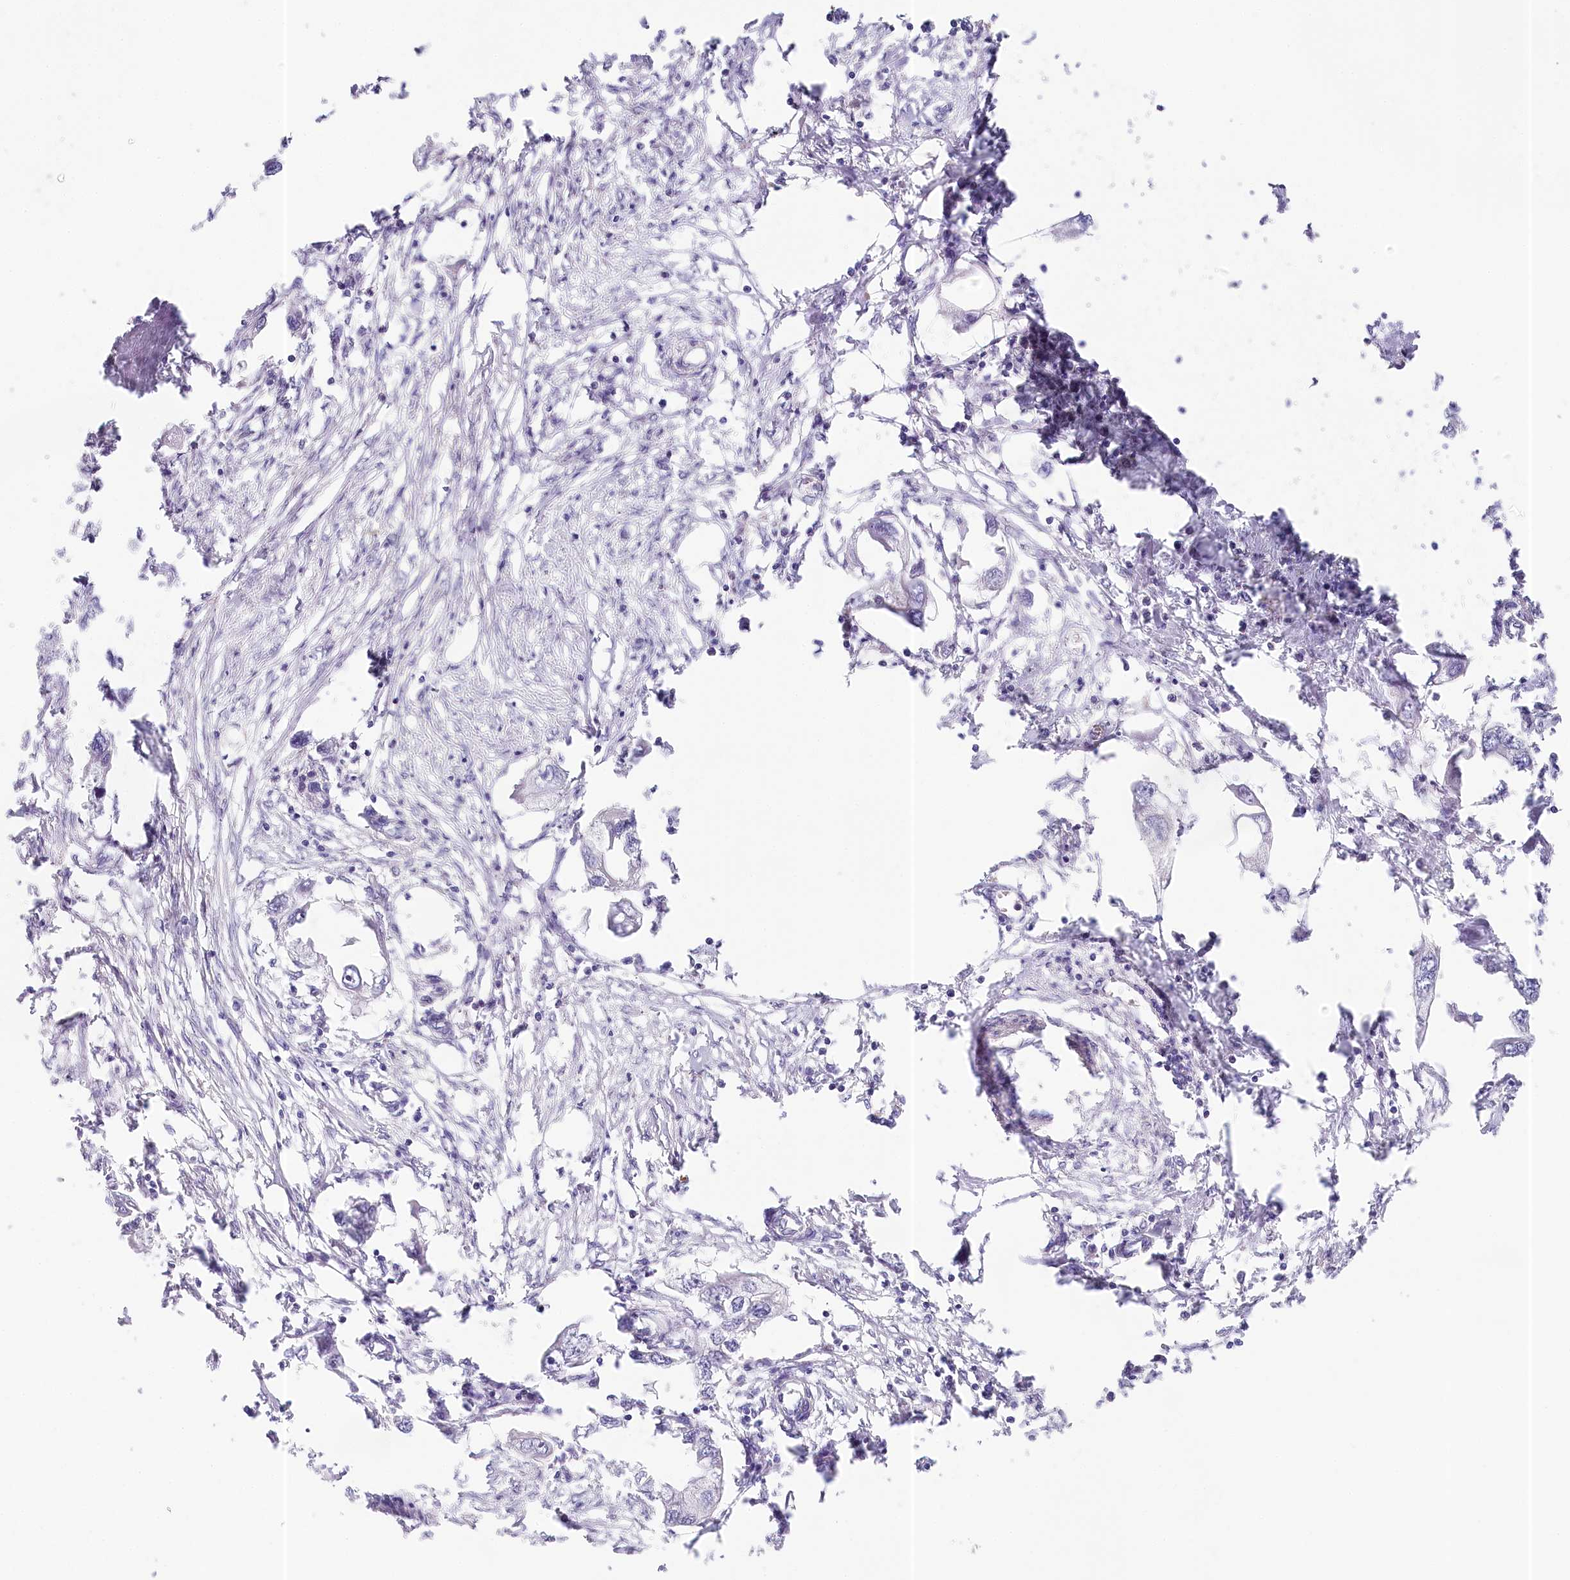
{"staining": {"intensity": "negative", "quantity": "none", "location": "none"}, "tissue": "endometrial cancer", "cell_type": "Tumor cells", "image_type": "cancer", "snomed": [{"axis": "morphology", "description": "Adenocarcinoma, NOS"}, {"axis": "morphology", "description": "Adenocarcinoma, metastatic, NOS"}, {"axis": "topography", "description": "Adipose tissue"}, {"axis": "topography", "description": "Endometrium"}], "caption": "Tumor cells show no significant protein positivity in endometrial cancer (metastatic adenocarcinoma).", "gene": "AMTN", "patient": {"sex": "female", "age": 67}}